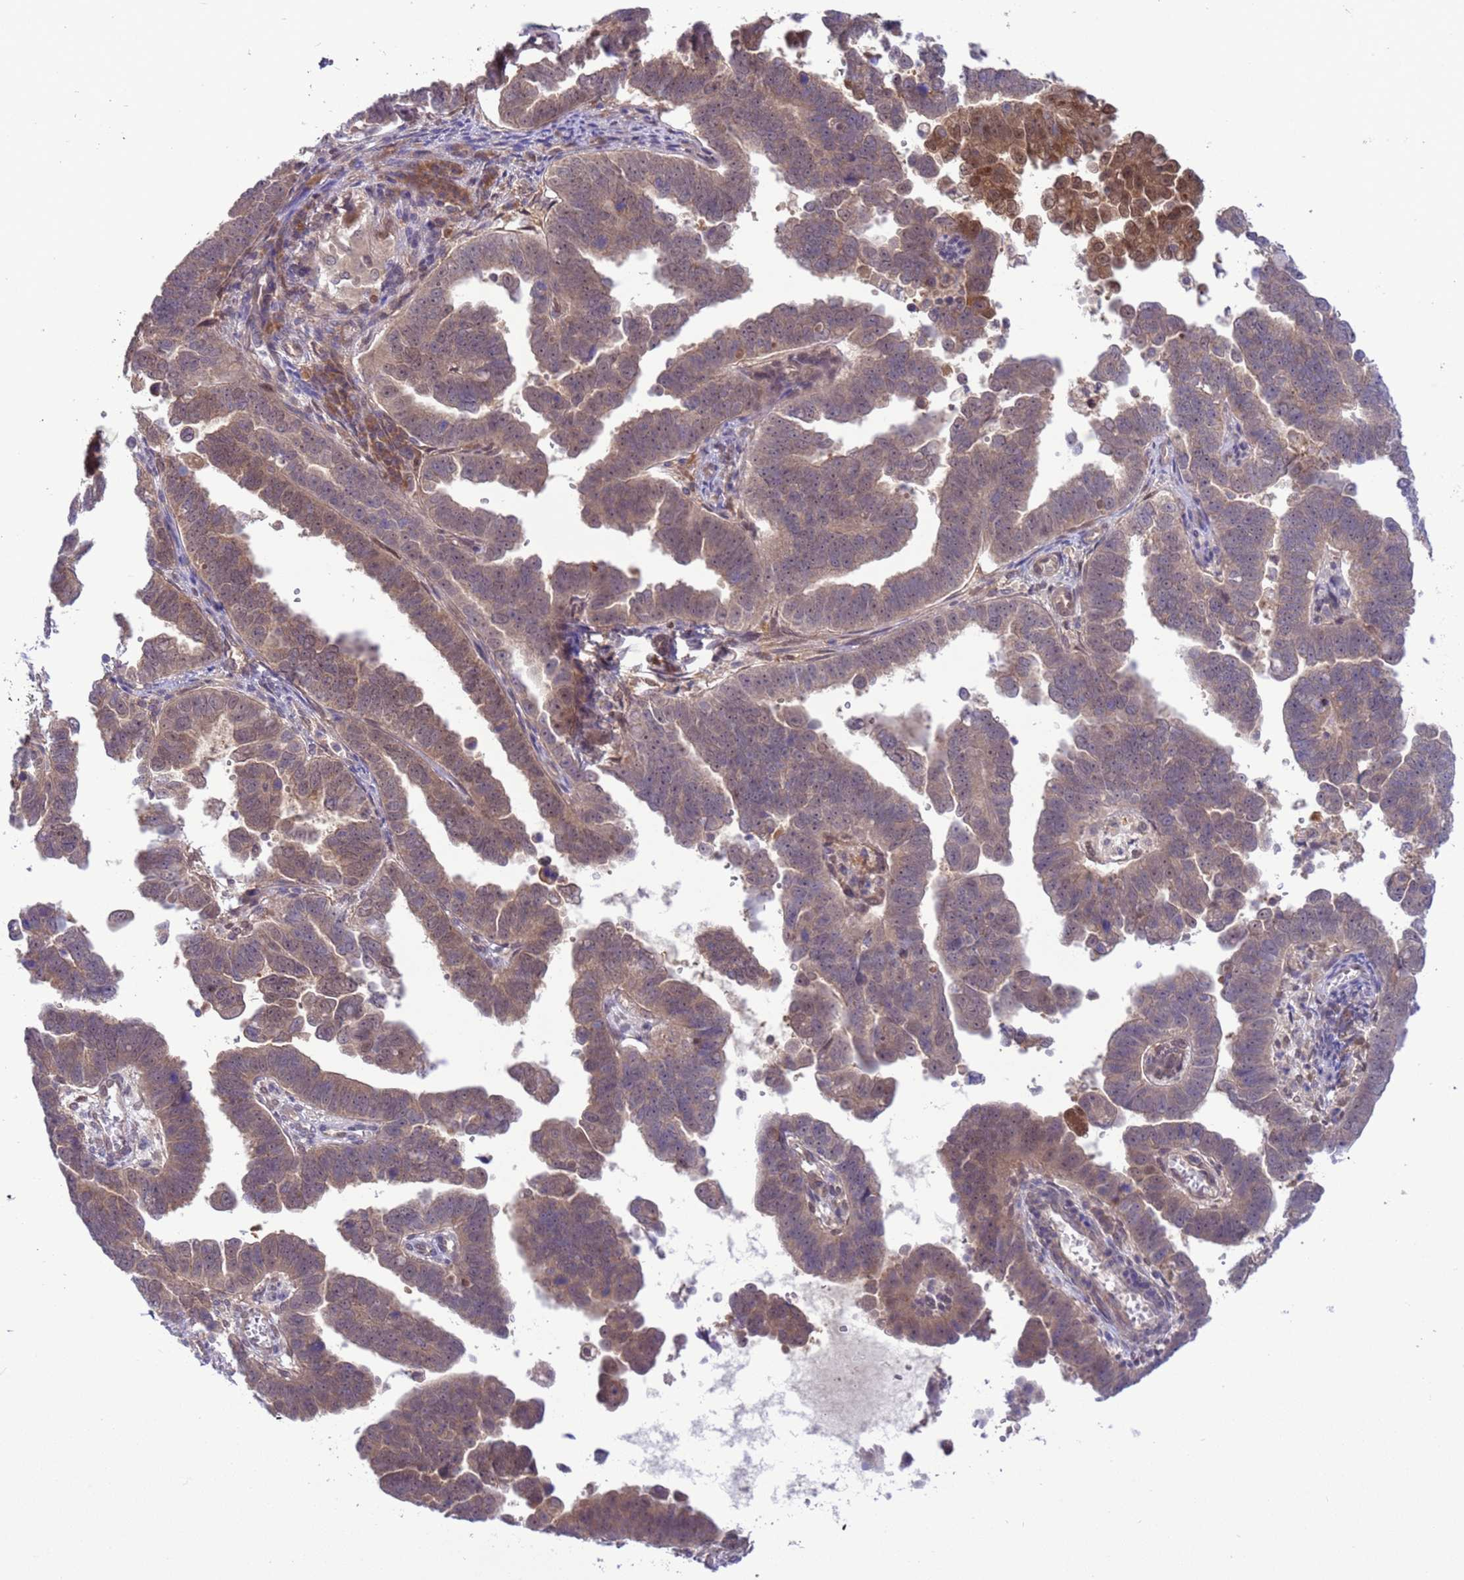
{"staining": {"intensity": "moderate", "quantity": ">75%", "location": "cytoplasmic/membranous,nuclear"}, "tissue": "endometrial cancer", "cell_type": "Tumor cells", "image_type": "cancer", "snomed": [{"axis": "morphology", "description": "Adenocarcinoma, NOS"}, {"axis": "topography", "description": "Endometrium"}], "caption": "Tumor cells reveal moderate cytoplasmic/membranous and nuclear expression in about >75% of cells in endometrial cancer (adenocarcinoma).", "gene": "ZNF461", "patient": {"sex": "female", "age": 75}}